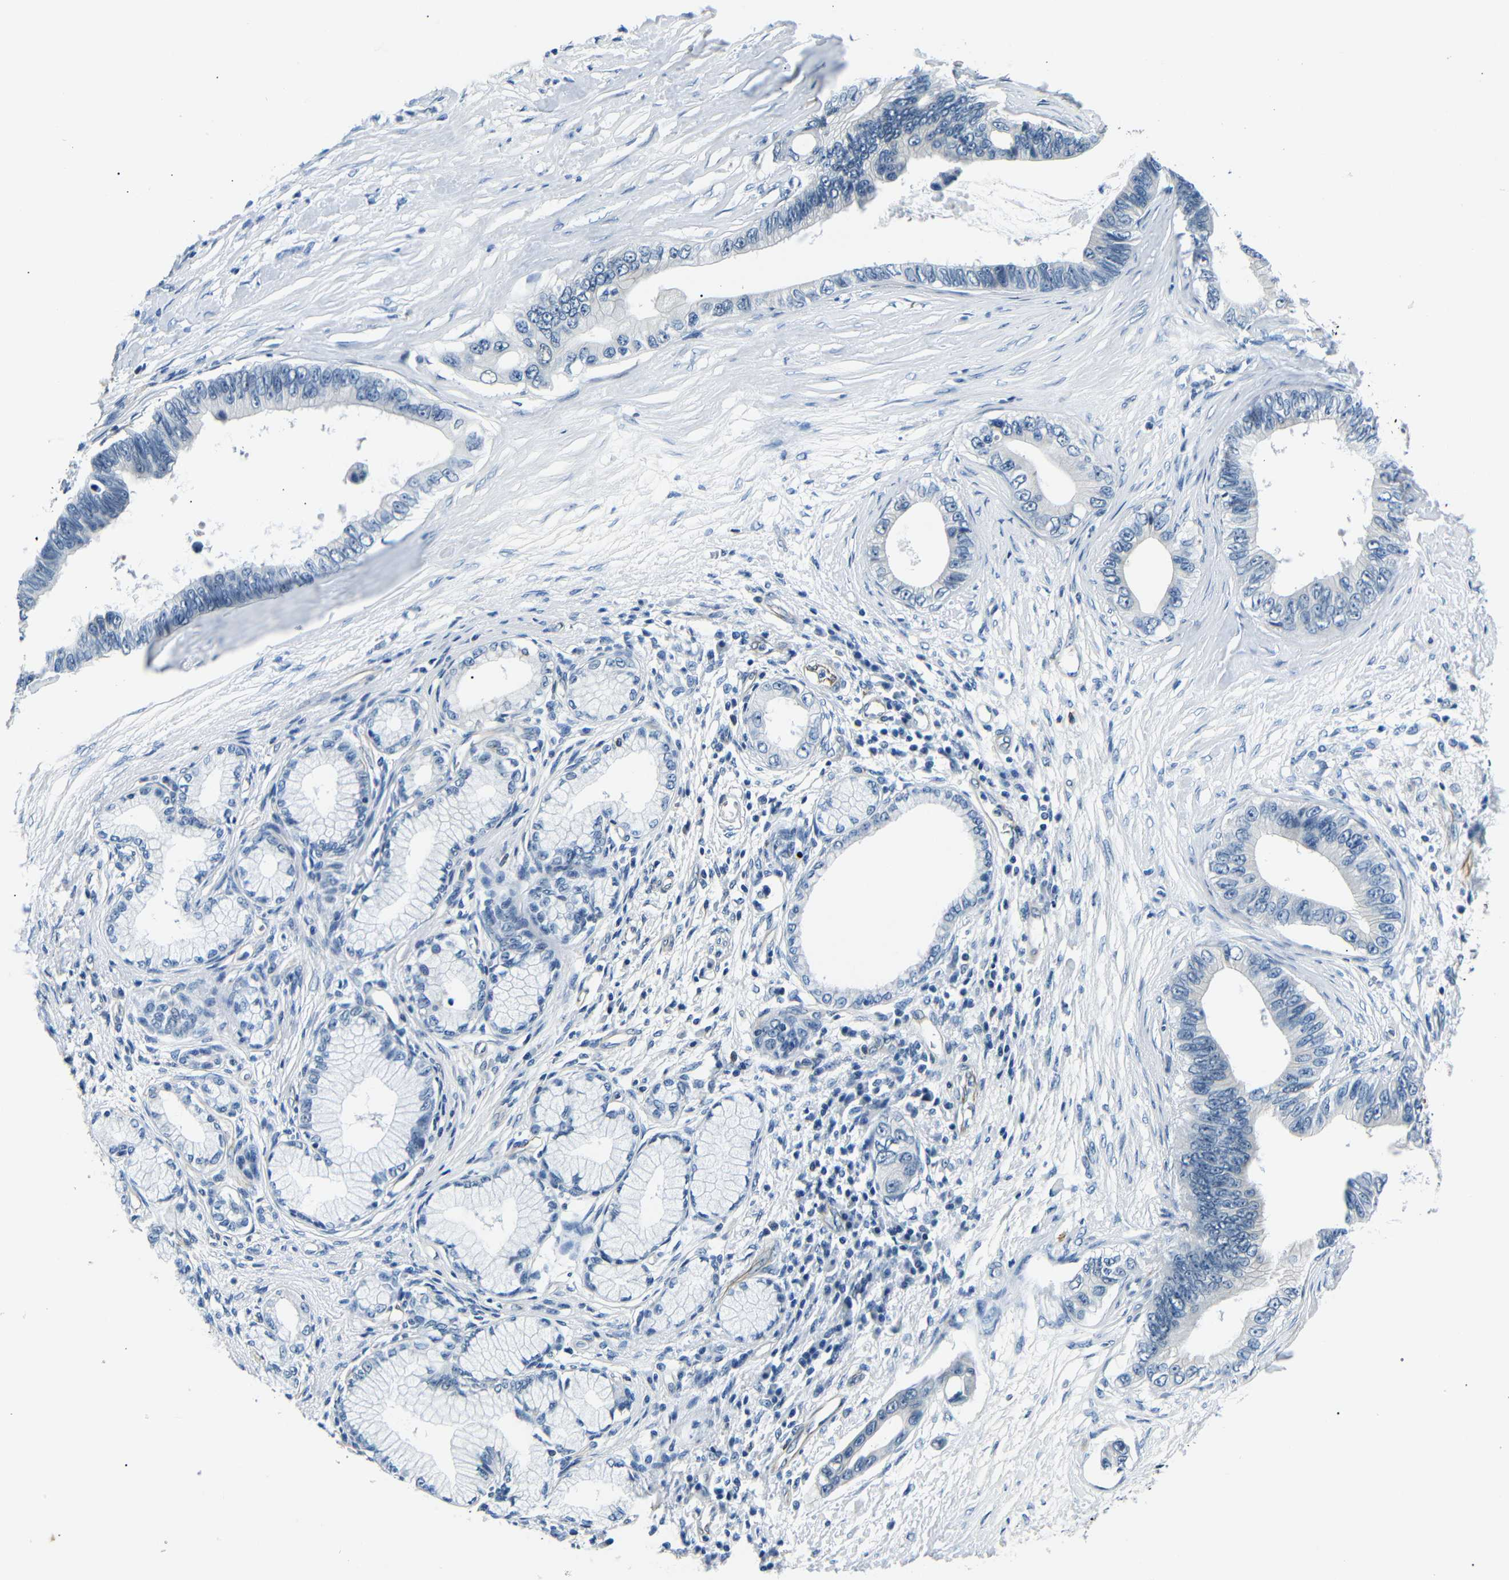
{"staining": {"intensity": "negative", "quantity": "none", "location": "none"}, "tissue": "pancreatic cancer", "cell_type": "Tumor cells", "image_type": "cancer", "snomed": [{"axis": "morphology", "description": "Adenocarcinoma, NOS"}, {"axis": "topography", "description": "Pancreas"}], "caption": "Immunohistochemistry image of pancreatic cancer stained for a protein (brown), which reveals no expression in tumor cells.", "gene": "TAFA1", "patient": {"sex": "male", "age": 77}}